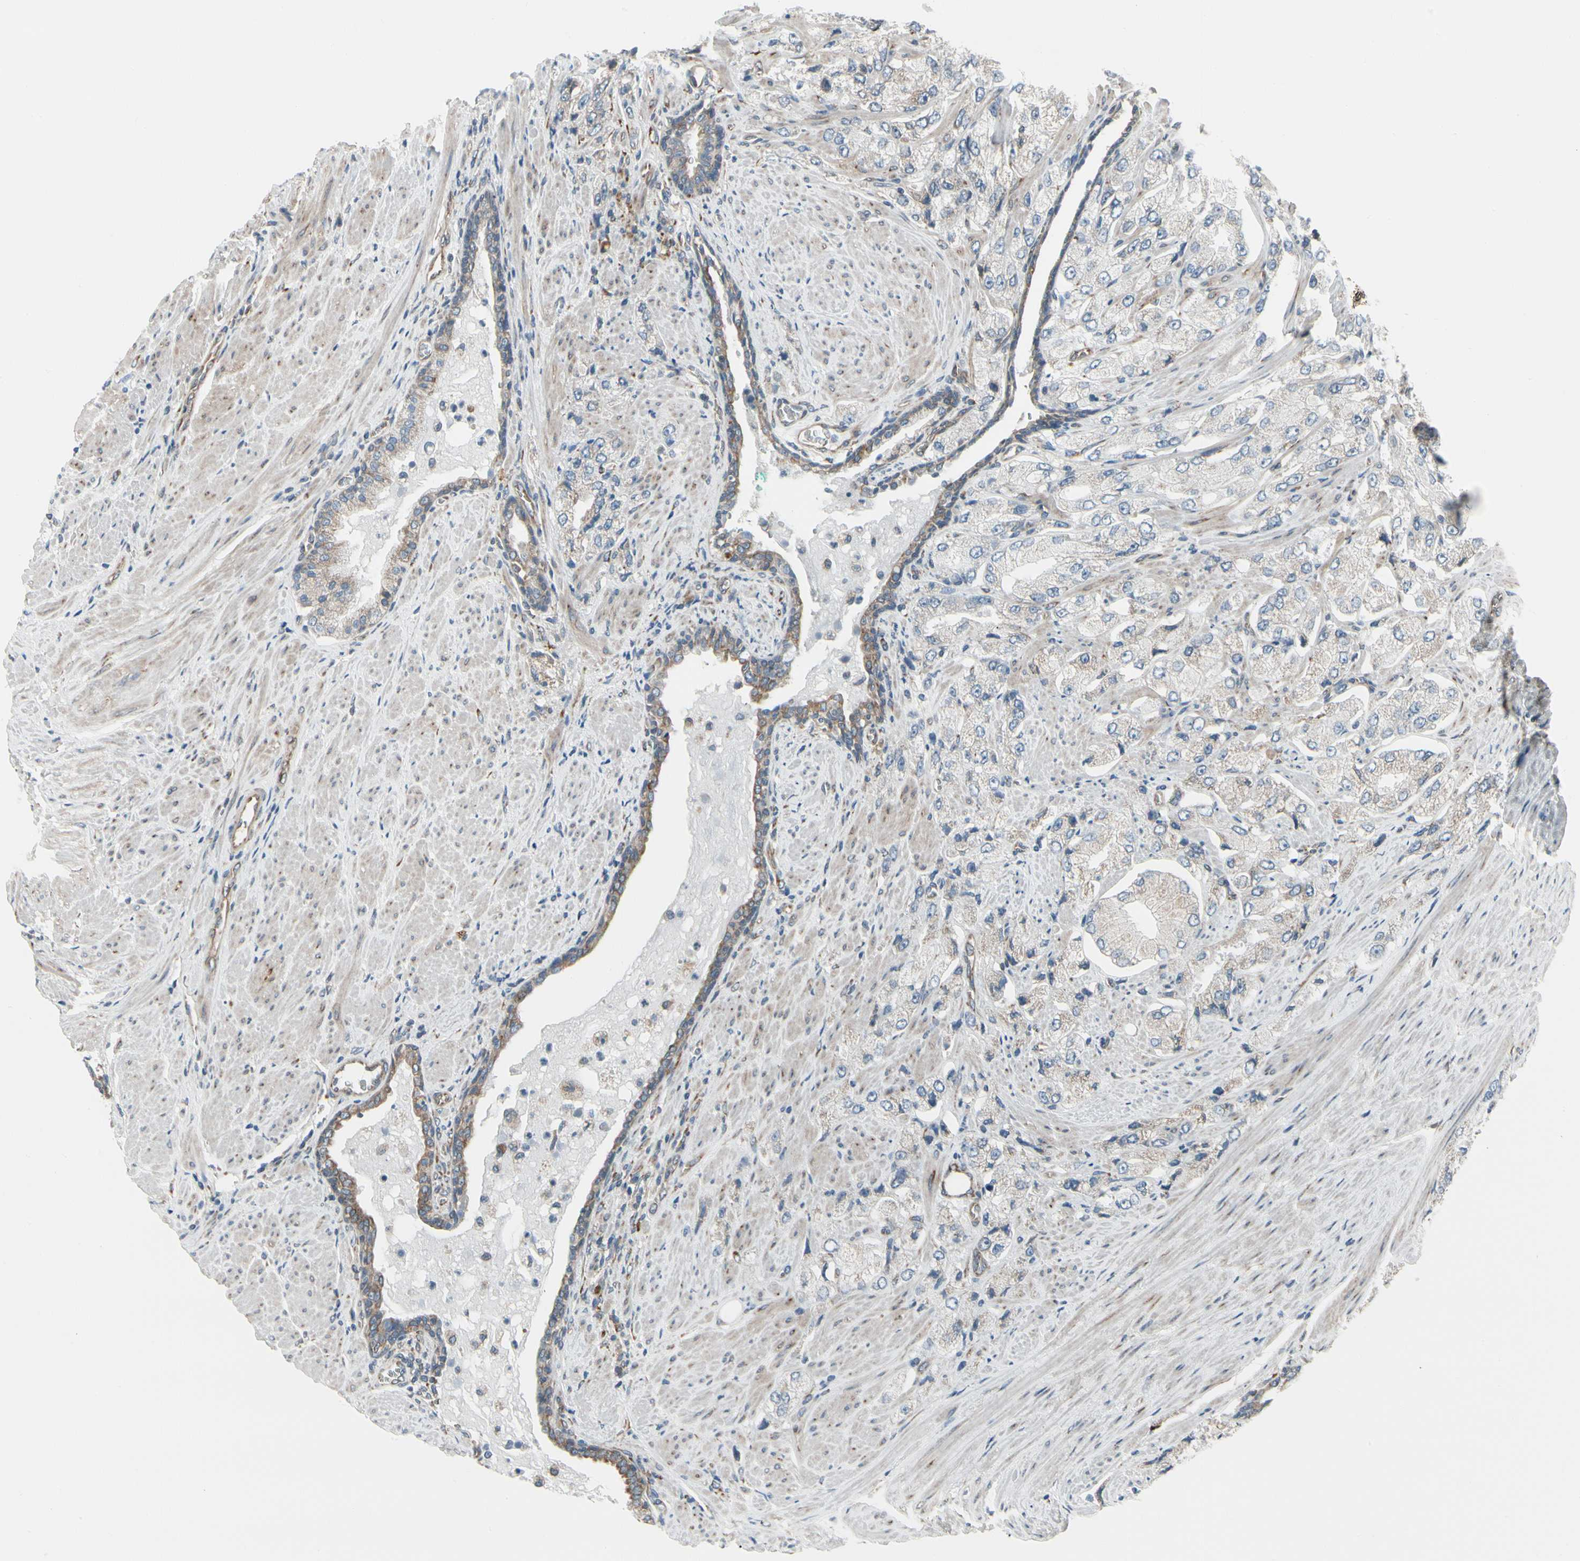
{"staining": {"intensity": "weak", "quantity": "25%-75%", "location": "cytoplasmic/membranous"}, "tissue": "prostate cancer", "cell_type": "Tumor cells", "image_type": "cancer", "snomed": [{"axis": "morphology", "description": "Adenocarcinoma, High grade"}, {"axis": "topography", "description": "Prostate"}], "caption": "Prostate adenocarcinoma (high-grade) stained for a protein shows weak cytoplasmic/membranous positivity in tumor cells. (IHC, brightfield microscopy, high magnification).", "gene": "FNDC3A", "patient": {"sex": "male", "age": 58}}